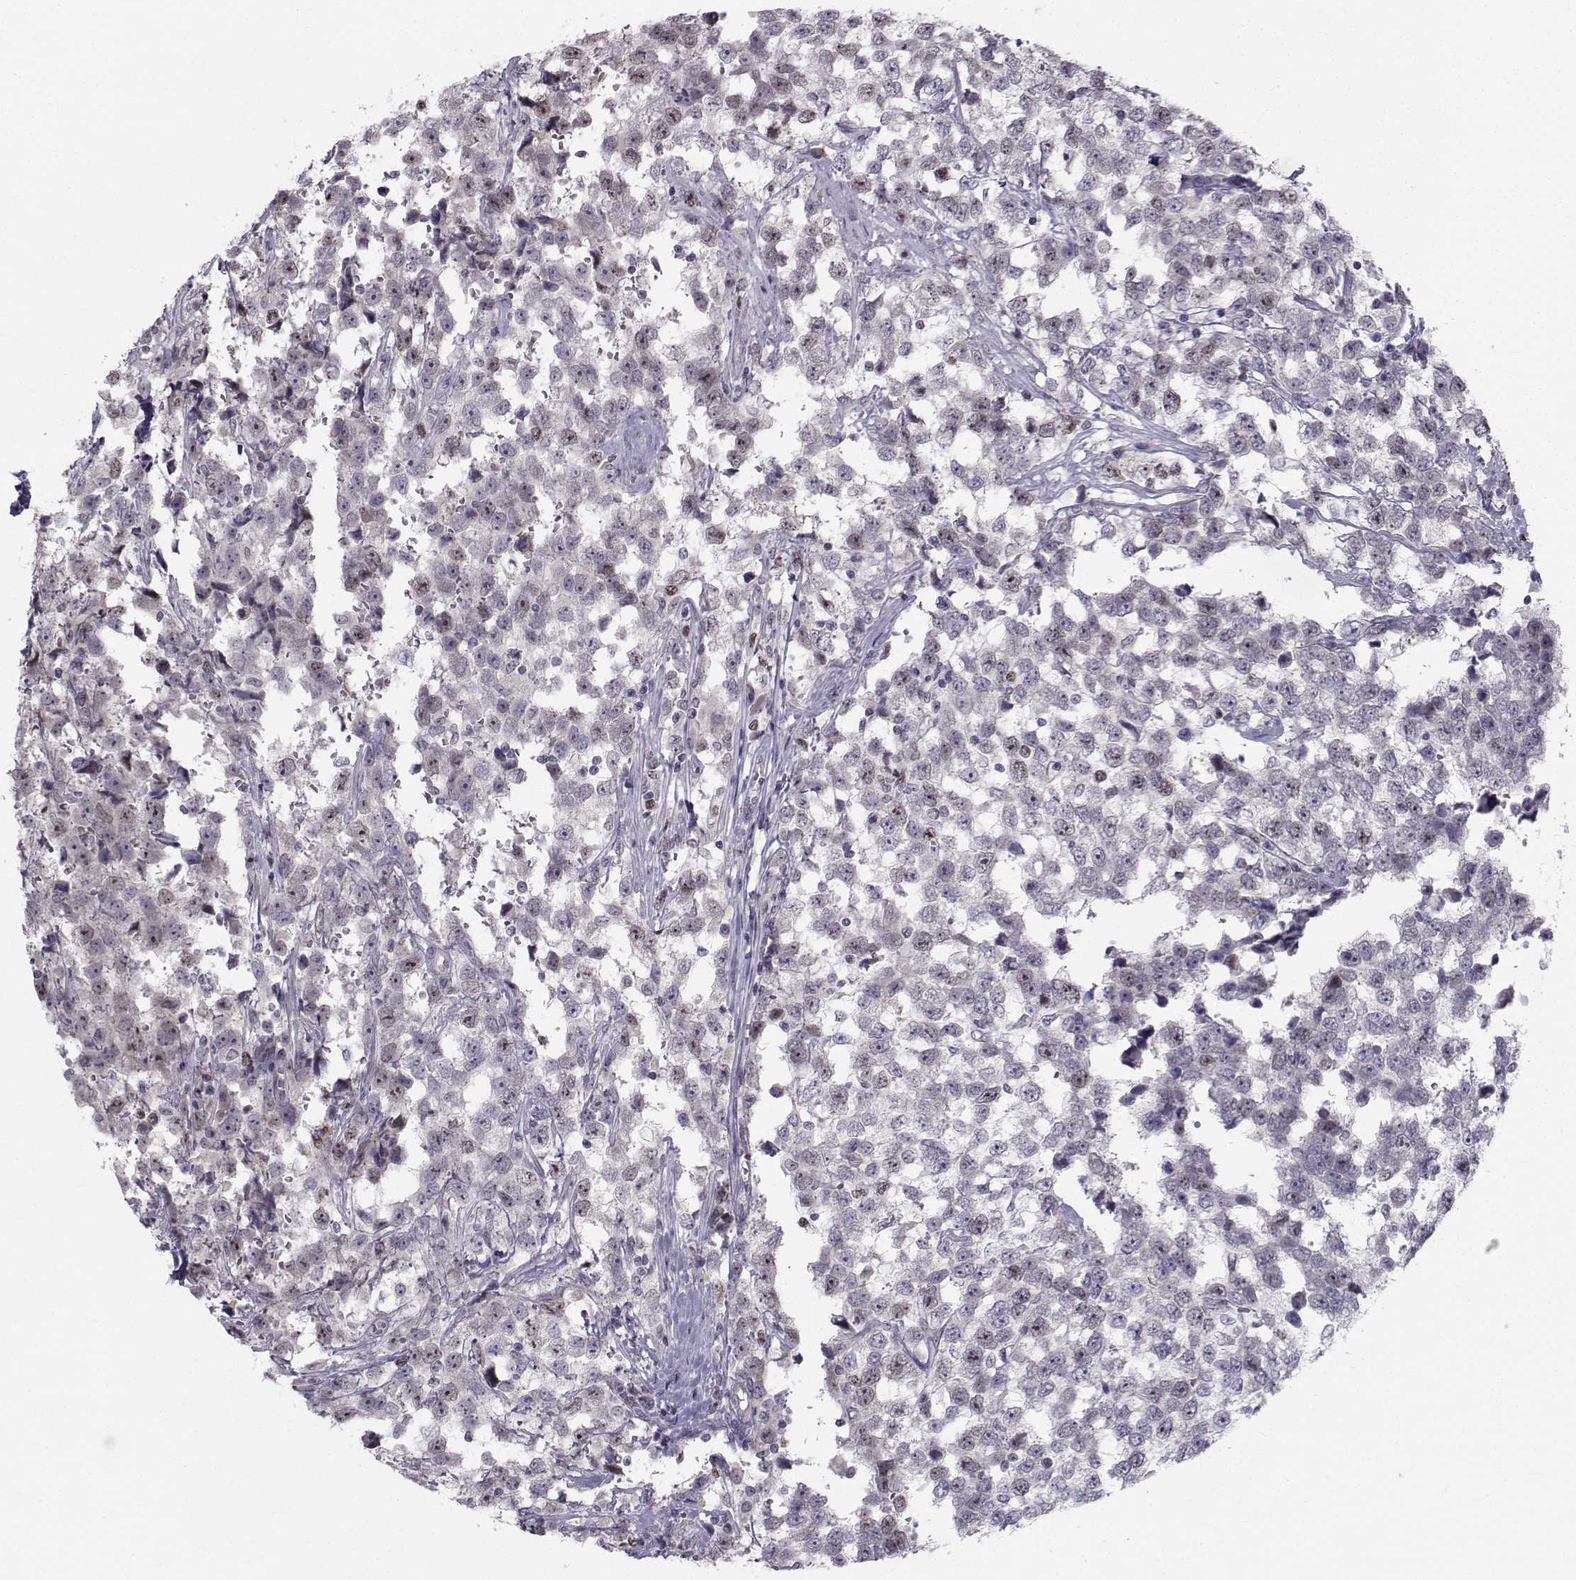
{"staining": {"intensity": "weak", "quantity": "<25%", "location": "nuclear"}, "tissue": "testis cancer", "cell_type": "Tumor cells", "image_type": "cancer", "snomed": [{"axis": "morphology", "description": "Seminoma, NOS"}, {"axis": "topography", "description": "Testis"}], "caption": "Testis cancer was stained to show a protein in brown. There is no significant positivity in tumor cells. The staining was performed using DAB to visualize the protein expression in brown, while the nuclei were stained in blue with hematoxylin (Magnification: 20x).", "gene": "LRP8", "patient": {"sex": "male", "age": 34}}